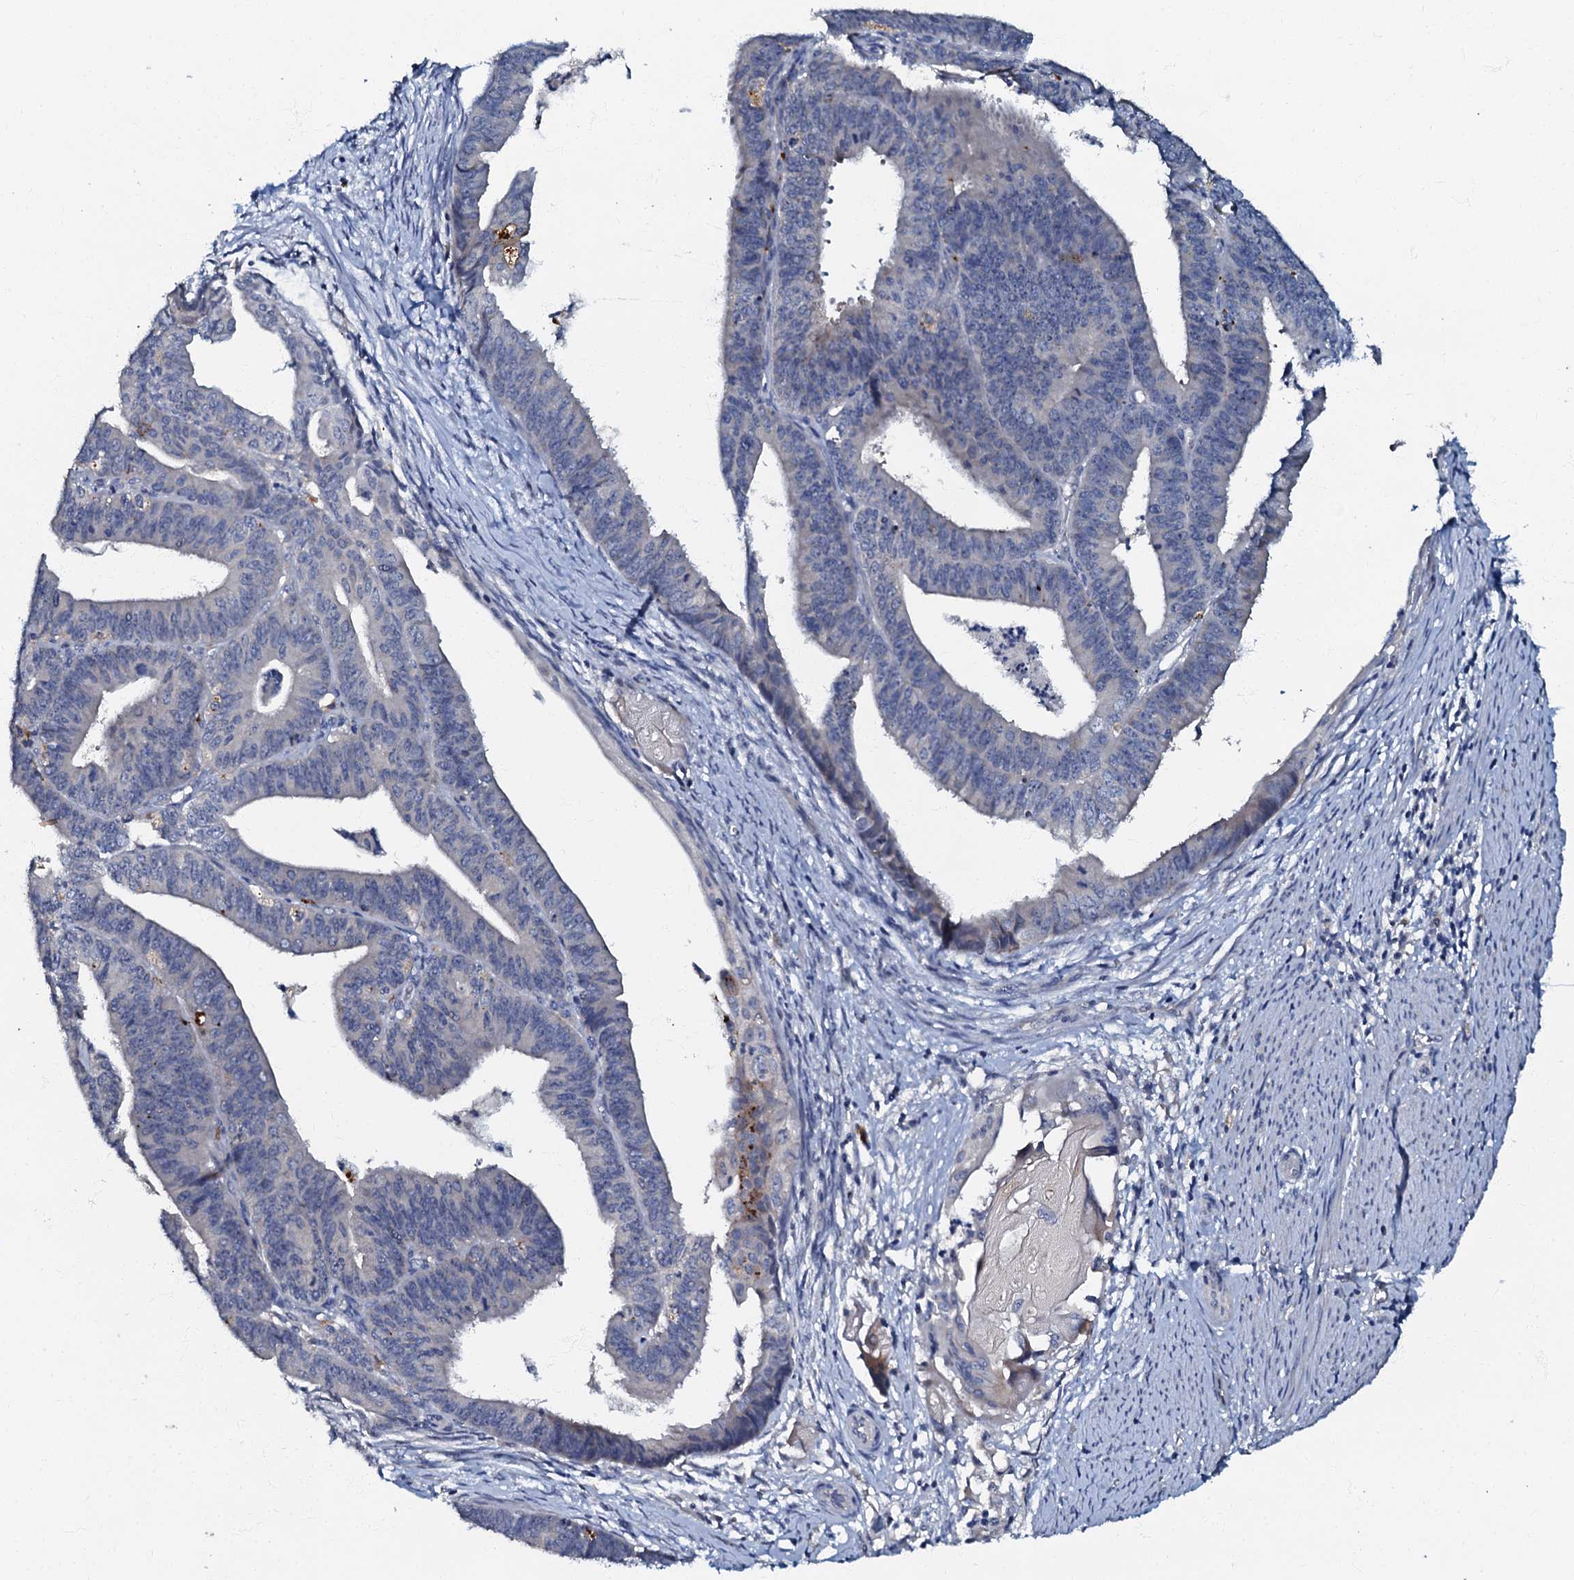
{"staining": {"intensity": "negative", "quantity": "none", "location": "none"}, "tissue": "endometrial cancer", "cell_type": "Tumor cells", "image_type": "cancer", "snomed": [{"axis": "morphology", "description": "Adenocarcinoma, NOS"}, {"axis": "topography", "description": "Endometrium"}], "caption": "A high-resolution histopathology image shows immunohistochemistry (IHC) staining of endometrial cancer (adenocarcinoma), which exhibits no significant expression in tumor cells.", "gene": "OLAH", "patient": {"sex": "female", "age": 73}}